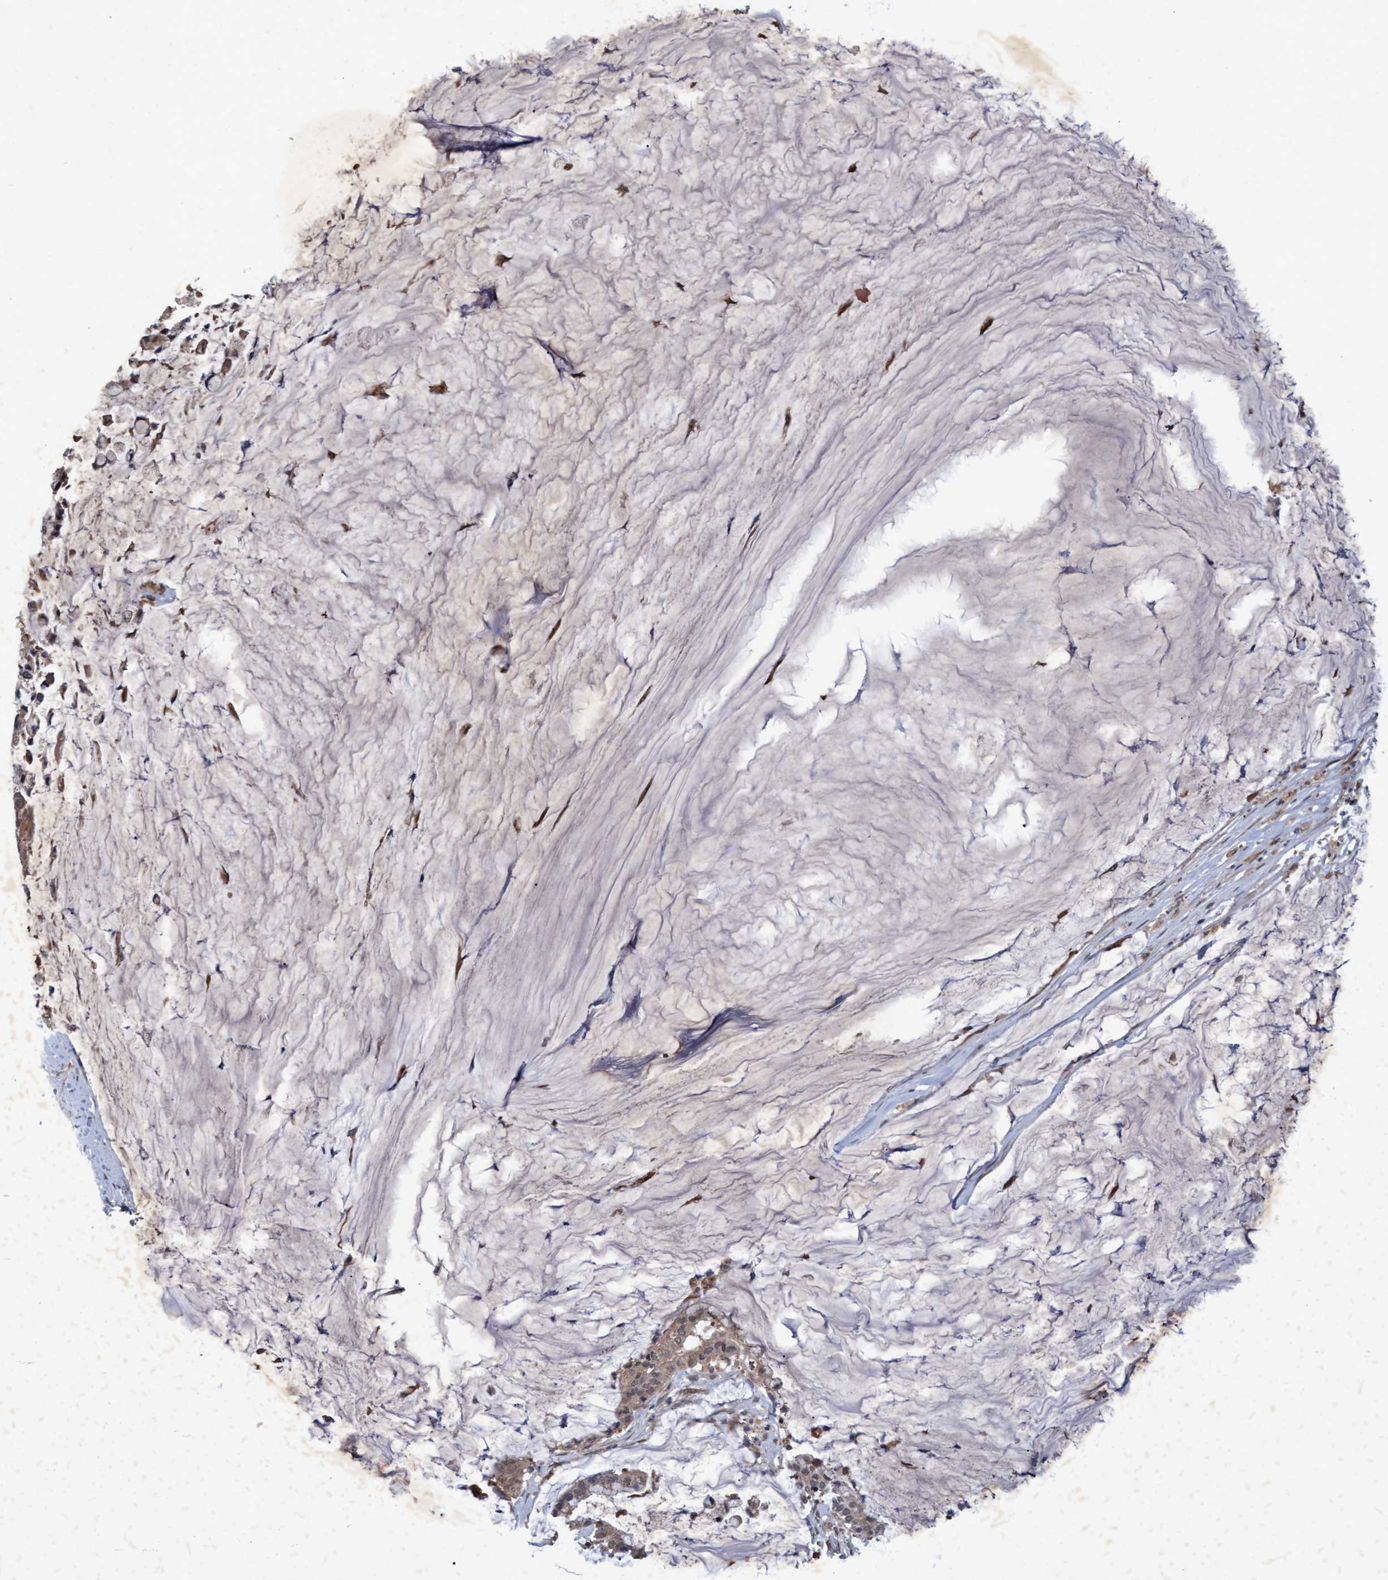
{"staining": {"intensity": "weak", "quantity": "25%-75%", "location": "cytoplasmic/membranous,nuclear"}, "tissue": "pancreatic cancer", "cell_type": "Tumor cells", "image_type": "cancer", "snomed": [{"axis": "morphology", "description": "Adenocarcinoma, NOS"}, {"axis": "topography", "description": "Pancreas"}], "caption": "Weak cytoplasmic/membranous and nuclear expression for a protein is appreciated in approximately 25%-75% of tumor cells of adenocarcinoma (pancreatic) using immunohistochemistry.", "gene": "PSMB6", "patient": {"sex": "male", "age": 41}}